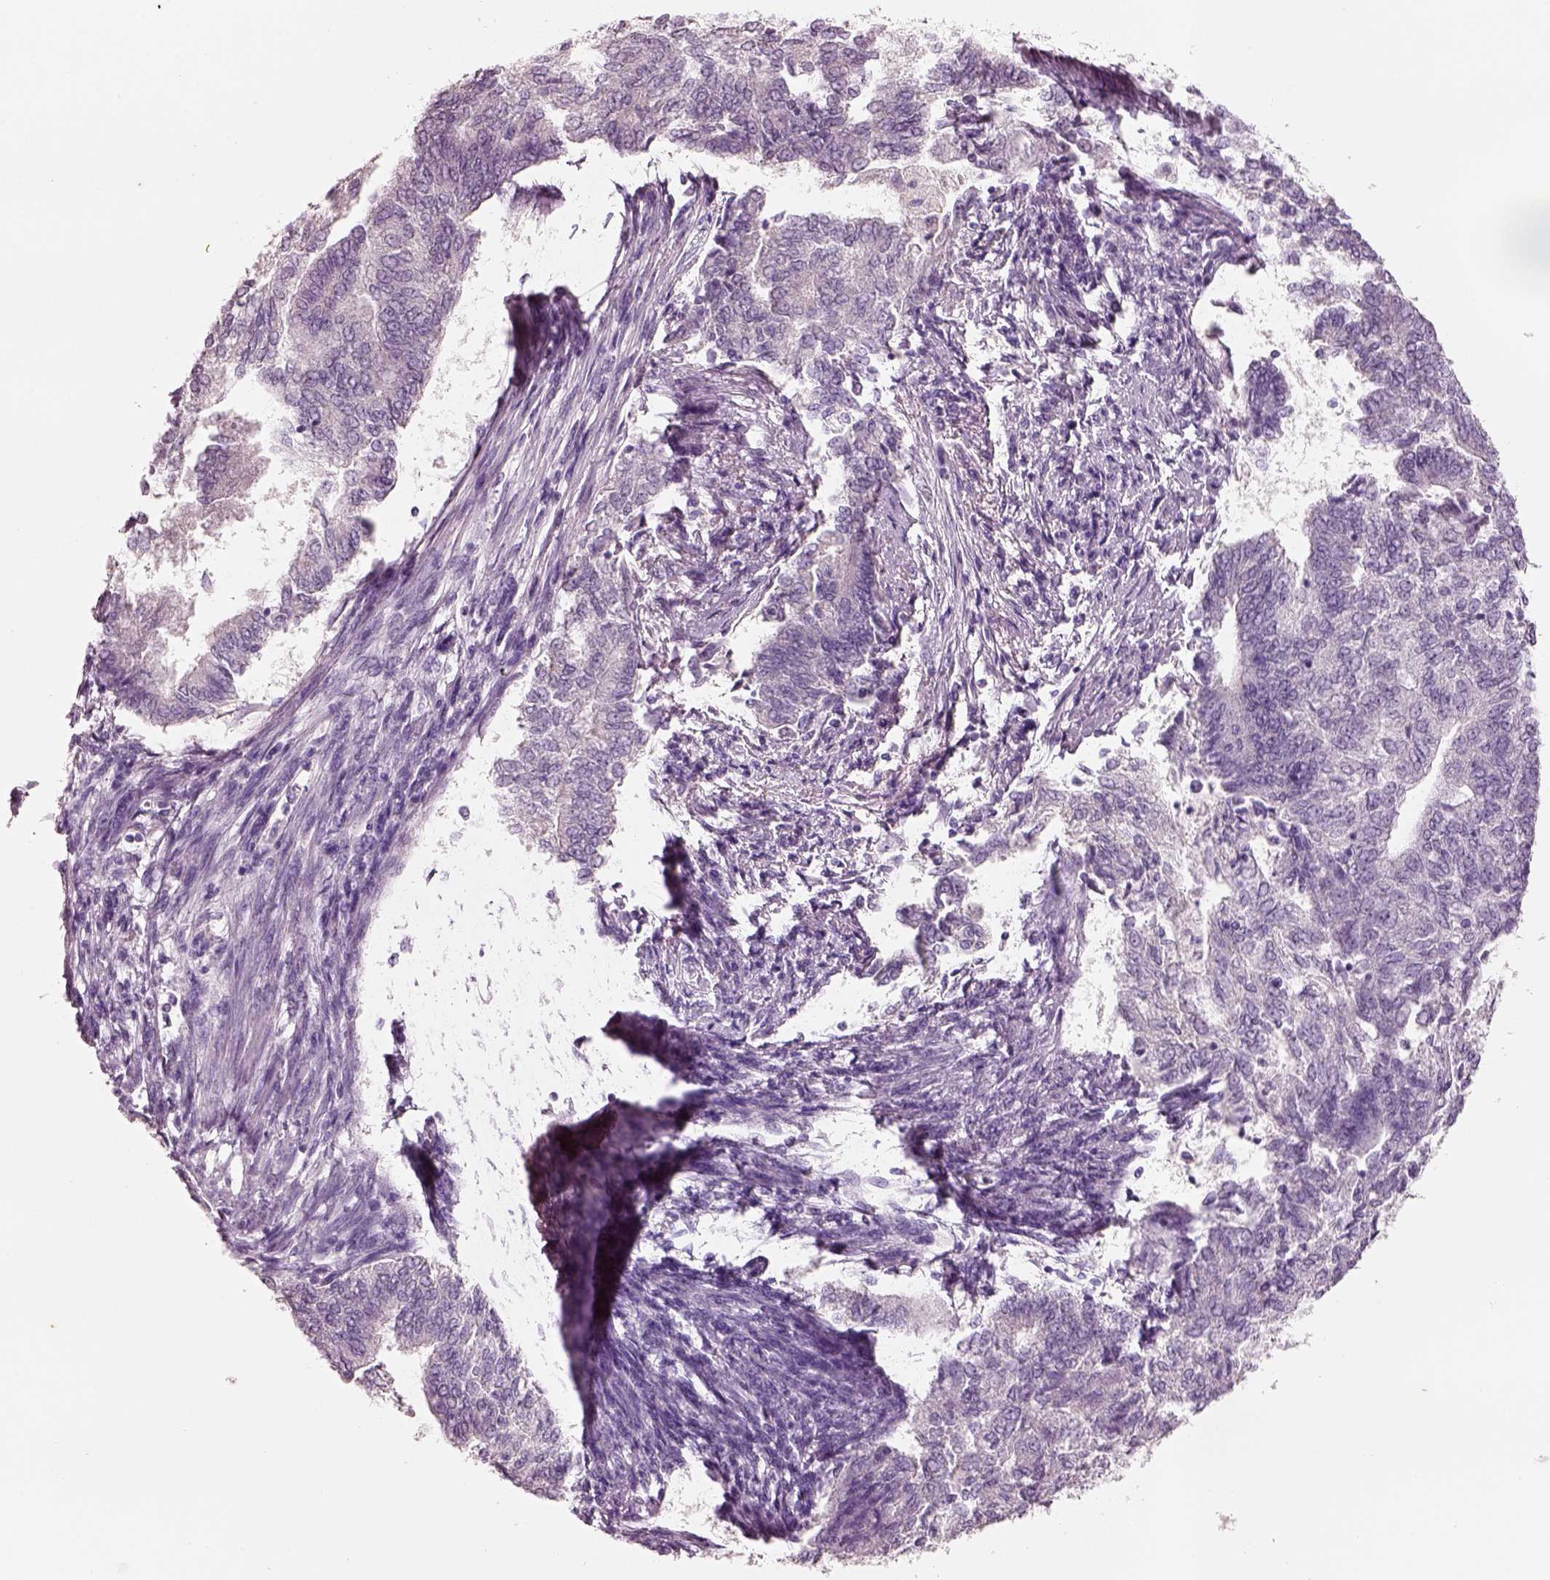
{"staining": {"intensity": "negative", "quantity": "none", "location": "none"}, "tissue": "endometrial cancer", "cell_type": "Tumor cells", "image_type": "cancer", "snomed": [{"axis": "morphology", "description": "Adenocarcinoma, NOS"}, {"axis": "topography", "description": "Endometrium"}], "caption": "Human adenocarcinoma (endometrial) stained for a protein using immunohistochemistry exhibits no positivity in tumor cells.", "gene": "ELSPBP1", "patient": {"sex": "female", "age": 65}}